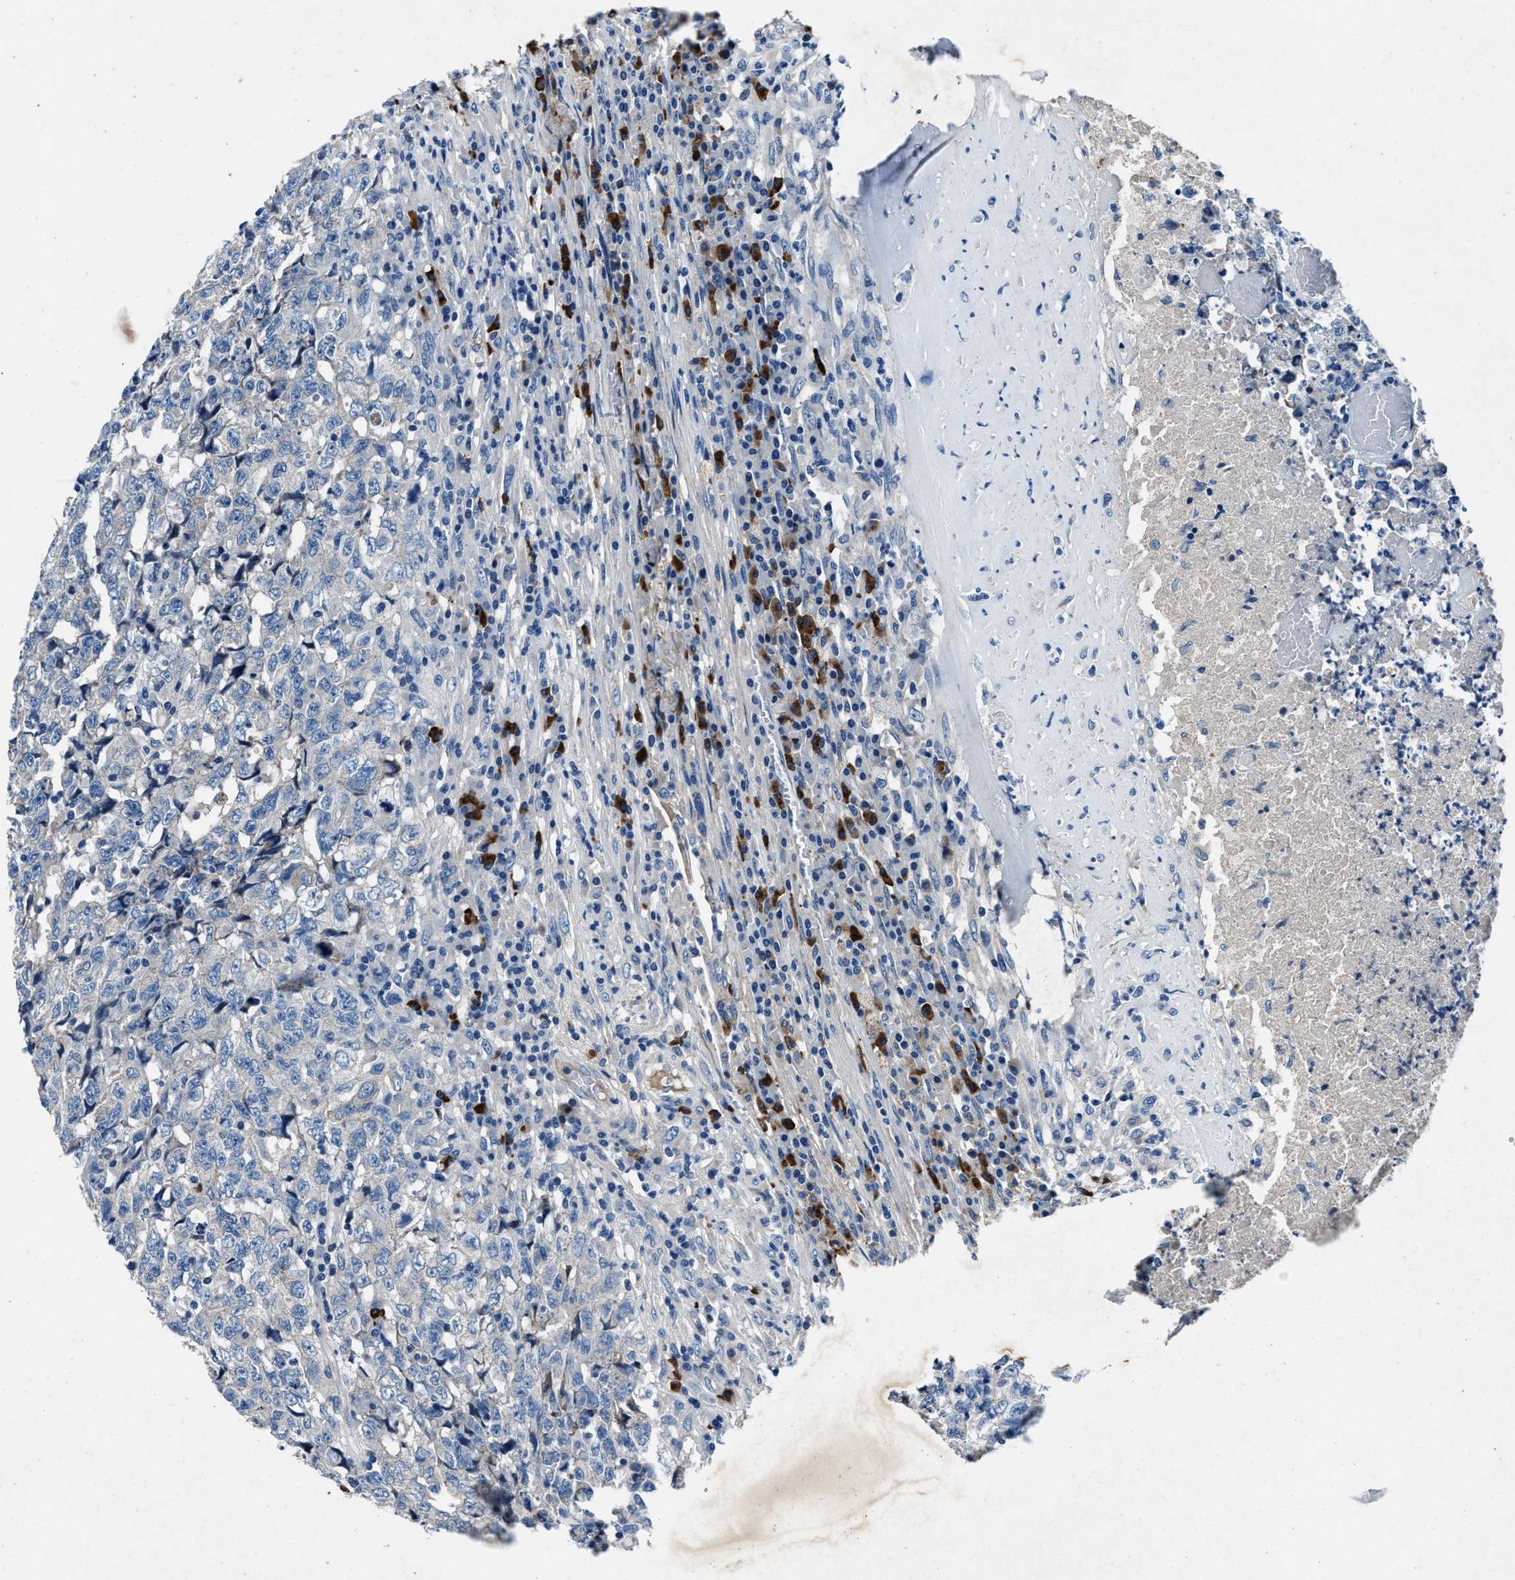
{"staining": {"intensity": "negative", "quantity": "none", "location": "none"}, "tissue": "testis cancer", "cell_type": "Tumor cells", "image_type": "cancer", "snomed": [{"axis": "morphology", "description": "Necrosis, NOS"}, {"axis": "morphology", "description": "Carcinoma, Embryonal, NOS"}, {"axis": "topography", "description": "Testis"}], "caption": "Immunohistochemical staining of human testis embryonal carcinoma displays no significant staining in tumor cells. (DAB immunohistochemistry (IHC) visualized using brightfield microscopy, high magnification).", "gene": "NACAD", "patient": {"sex": "male", "age": 19}}